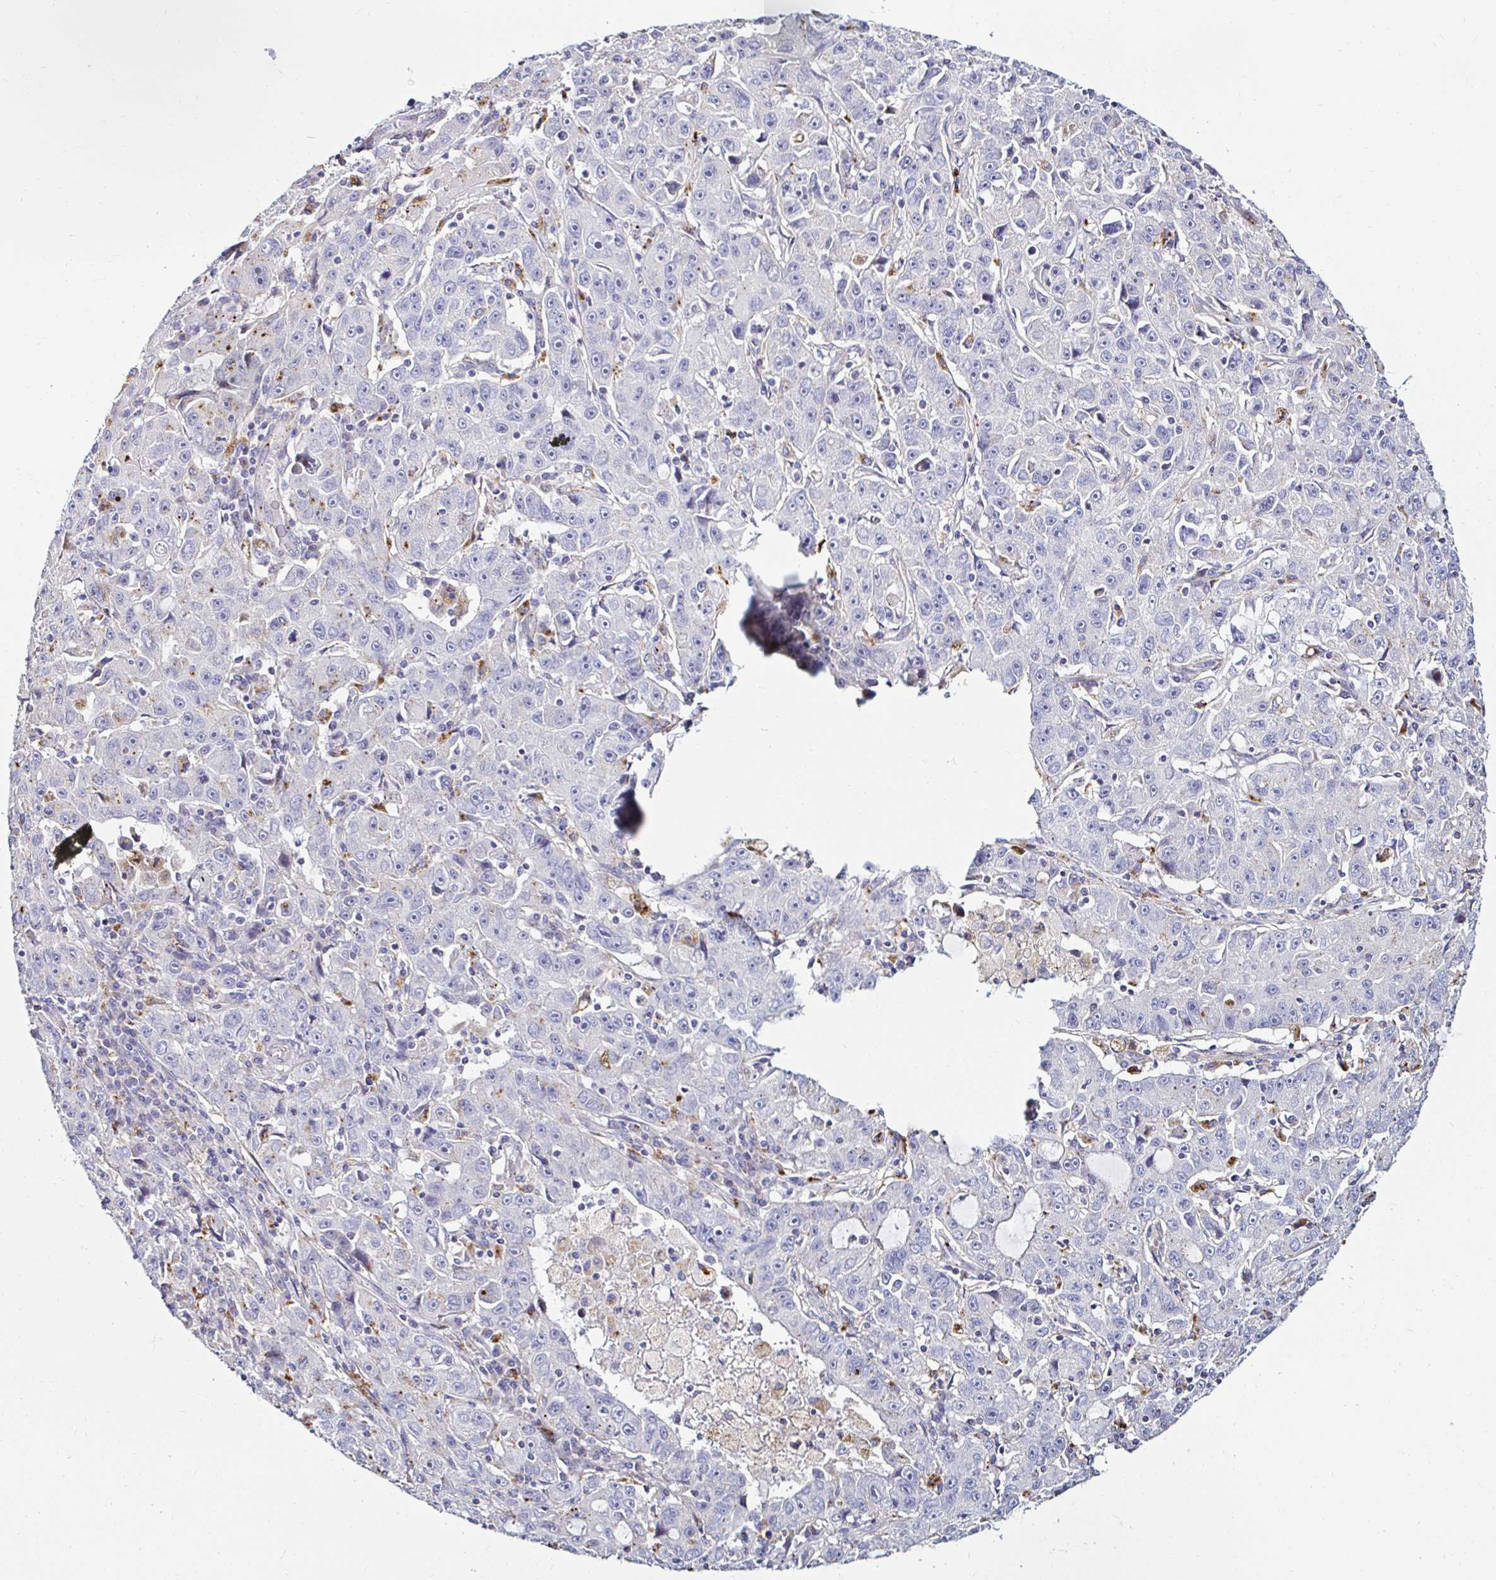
{"staining": {"intensity": "negative", "quantity": "none", "location": "none"}, "tissue": "lung cancer", "cell_type": "Tumor cells", "image_type": "cancer", "snomed": [{"axis": "morphology", "description": "Normal morphology"}, {"axis": "morphology", "description": "Adenocarcinoma, NOS"}, {"axis": "topography", "description": "Lymph node"}, {"axis": "topography", "description": "Lung"}], "caption": "This image is of lung adenocarcinoma stained with immunohistochemistry (IHC) to label a protein in brown with the nuclei are counter-stained blue. There is no positivity in tumor cells. The staining is performed using DAB brown chromogen with nuclei counter-stained in using hematoxylin.", "gene": "GALNS", "patient": {"sex": "female", "age": 57}}